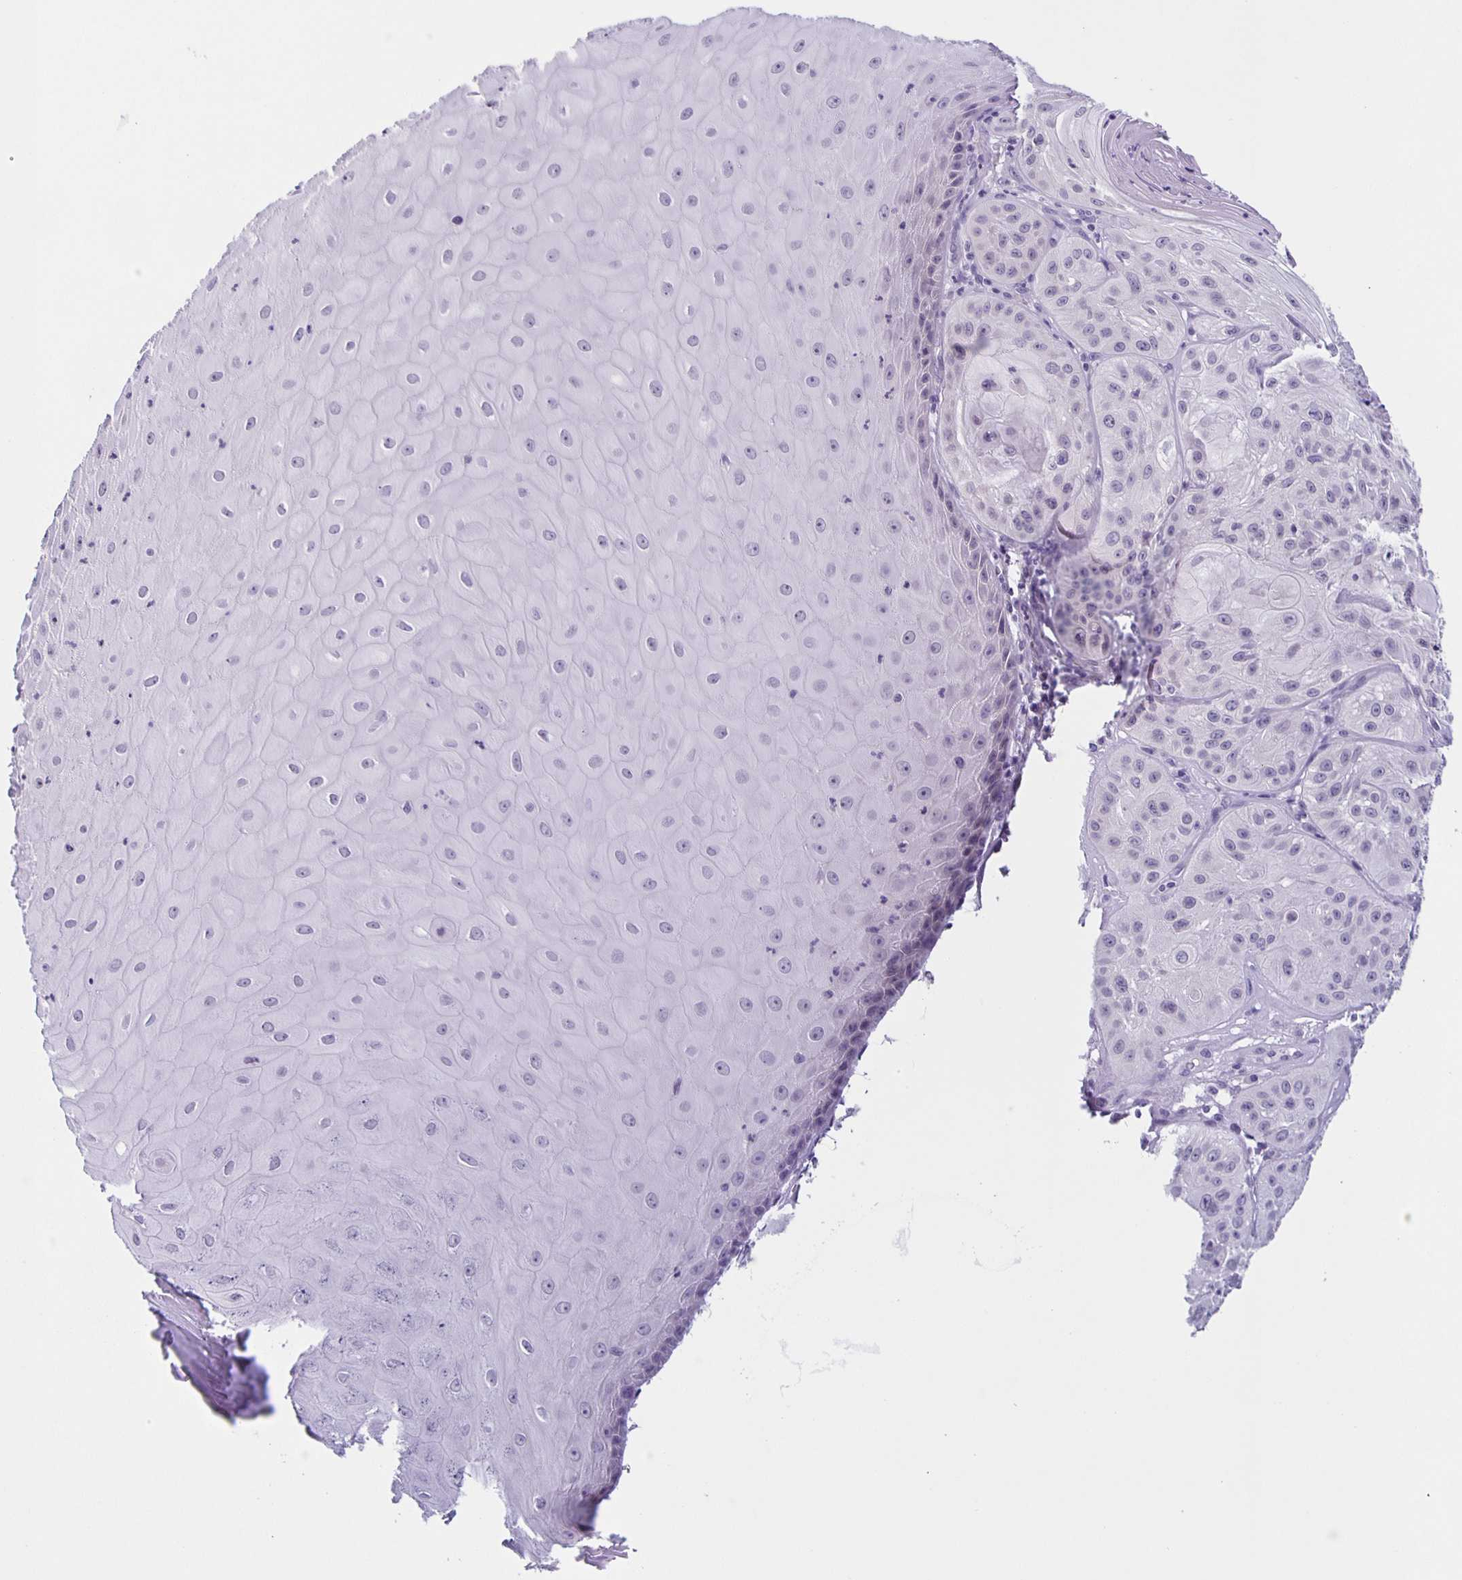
{"staining": {"intensity": "negative", "quantity": "none", "location": "none"}, "tissue": "skin cancer", "cell_type": "Tumor cells", "image_type": "cancer", "snomed": [{"axis": "morphology", "description": "Squamous cell carcinoma, NOS"}, {"axis": "topography", "description": "Skin"}], "caption": "Skin cancer (squamous cell carcinoma) stained for a protein using immunohistochemistry (IHC) reveals no expression tumor cells.", "gene": "SLC12A3", "patient": {"sex": "male", "age": 85}}